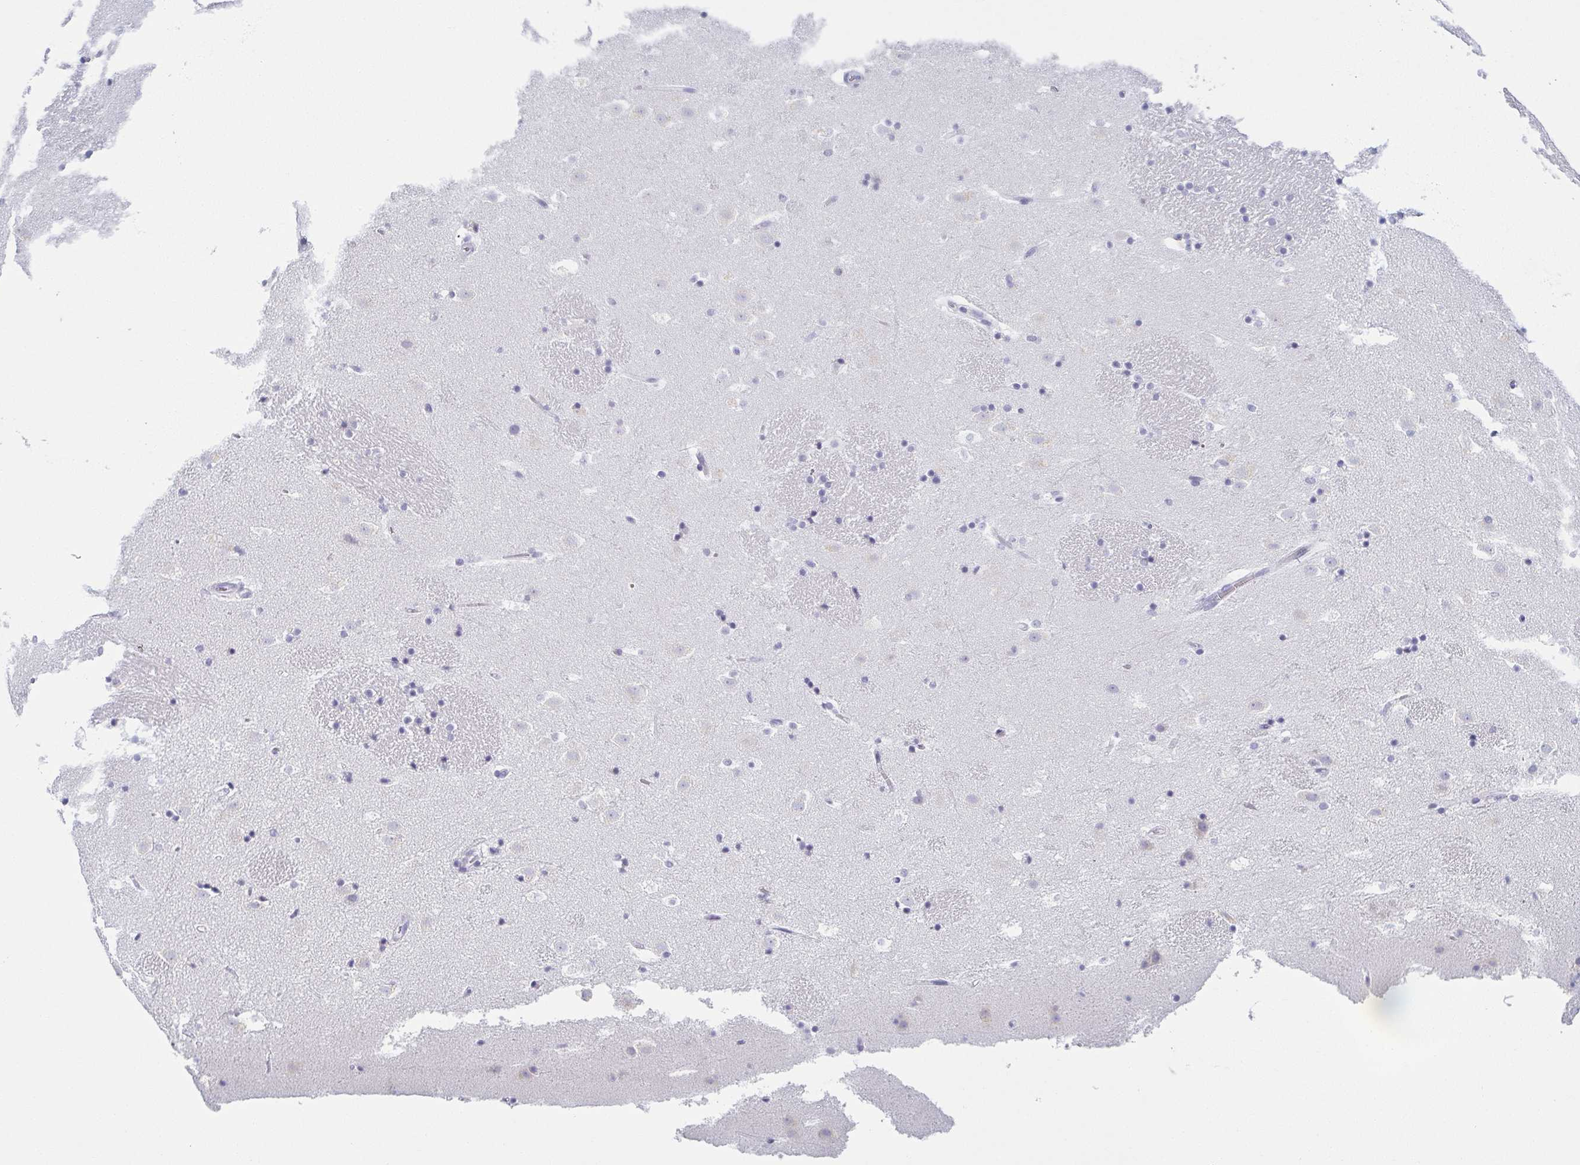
{"staining": {"intensity": "negative", "quantity": "none", "location": "none"}, "tissue": "caudate", "cell_type": "Glial cells", "image_type": "normal", "snomed": [{"axis": "morphology", "description": "Normal tissue, NOS"}, {"axis": "topography", "description": "Lateral ventricle wall"}], "caption": "Immunohistochemistry image of benign caudate stained for a protein (brown), which reveals no positivity in glial cells.", "gene": "PRR27", "patient": {"sex": "male", "age": 37}}